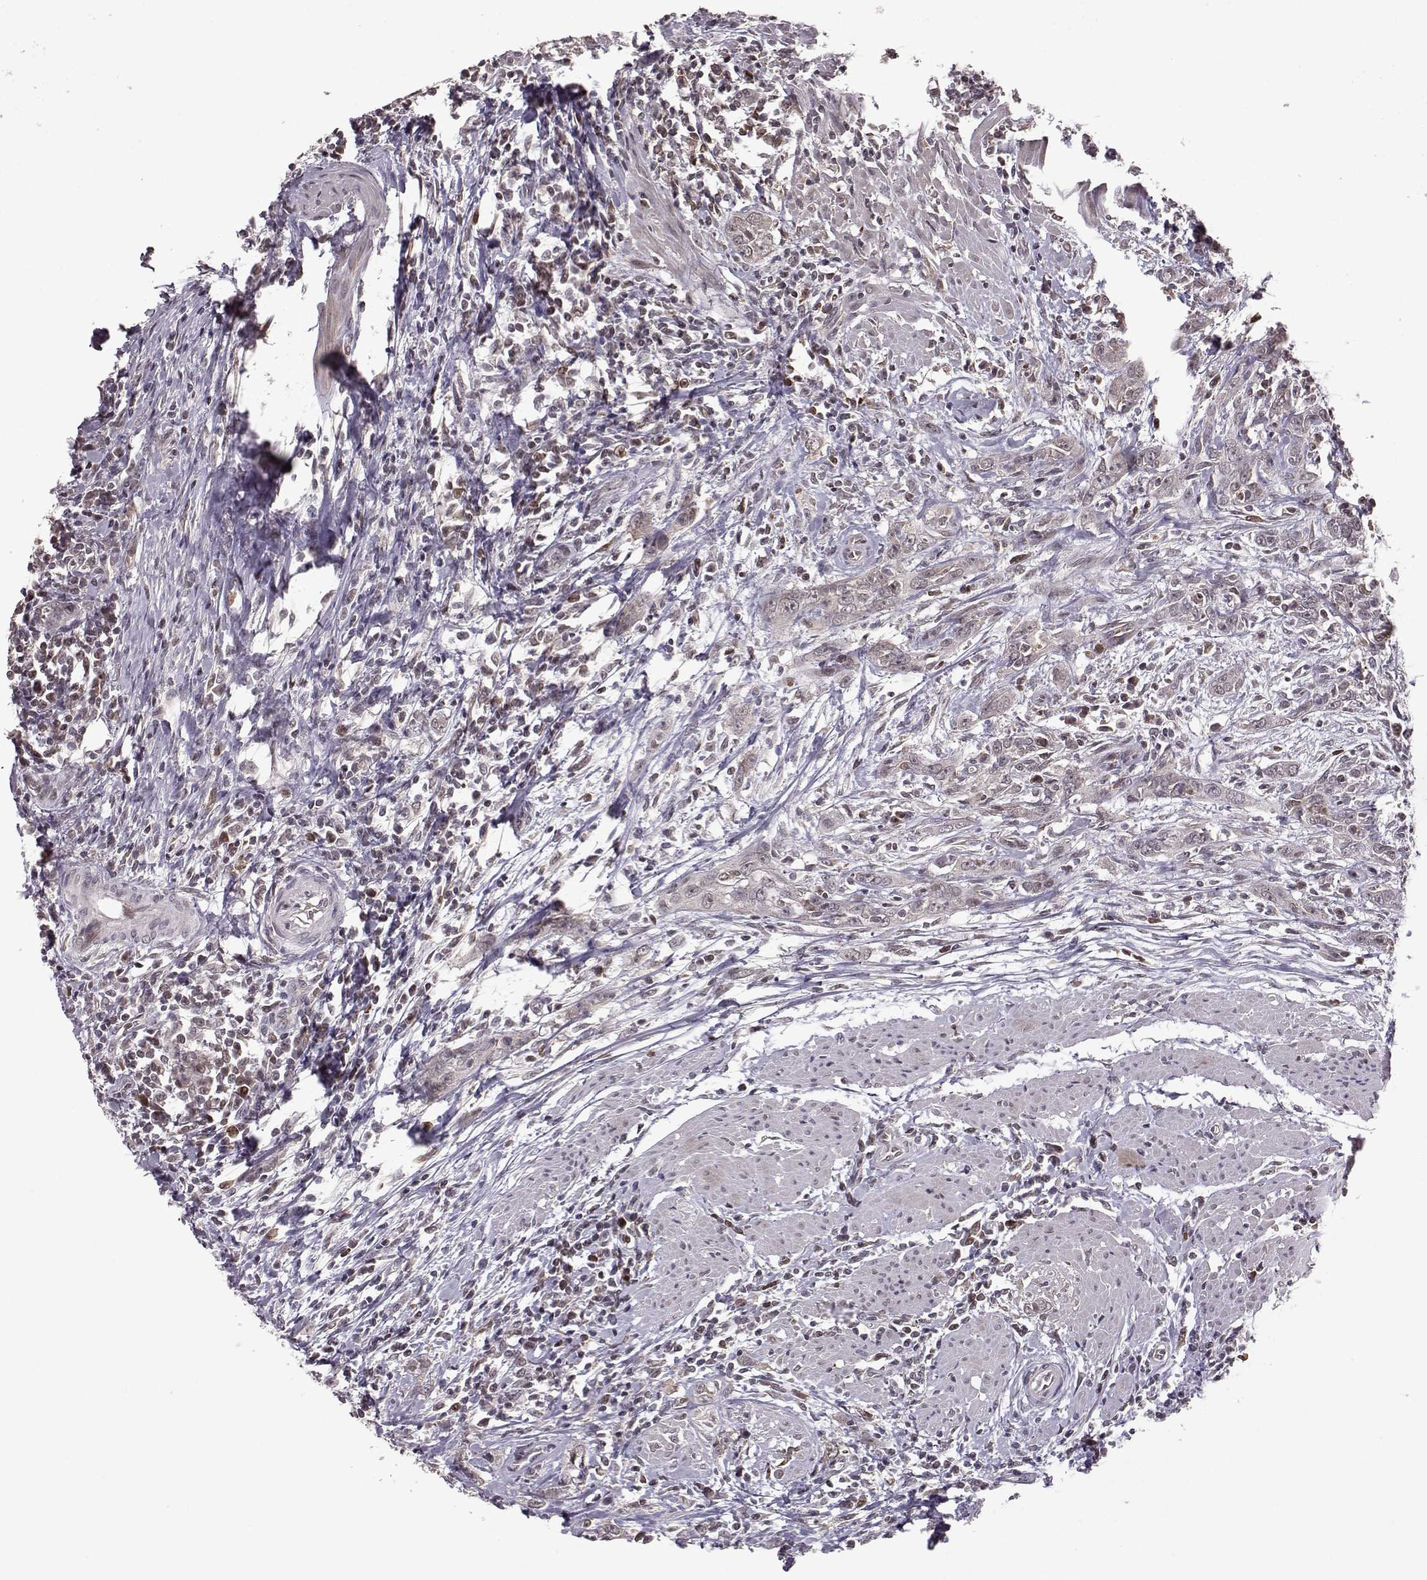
{"staining": {"intensity": "weak", "quantity": "25%-75%", "location": "cytoplasmic/membranous"}, "tissue": "urothelial cancer", "cell_type": "Tumor cells", "image_type": "cancer", "snomed": [{"axis": "morphology", "description": "Urothelial carcinoma, High grade"}, {"axis": "topography", "description": "Urinary bladder"}], "caption": "The histopathology image displays a brown stain indicating the presence of a protein in the cytoplasmic/membranous of tumor cells in high-grade urothelial carcinoma.", "gene": "ELOVL5", "patient": {"sex": "male", "age": 83}}